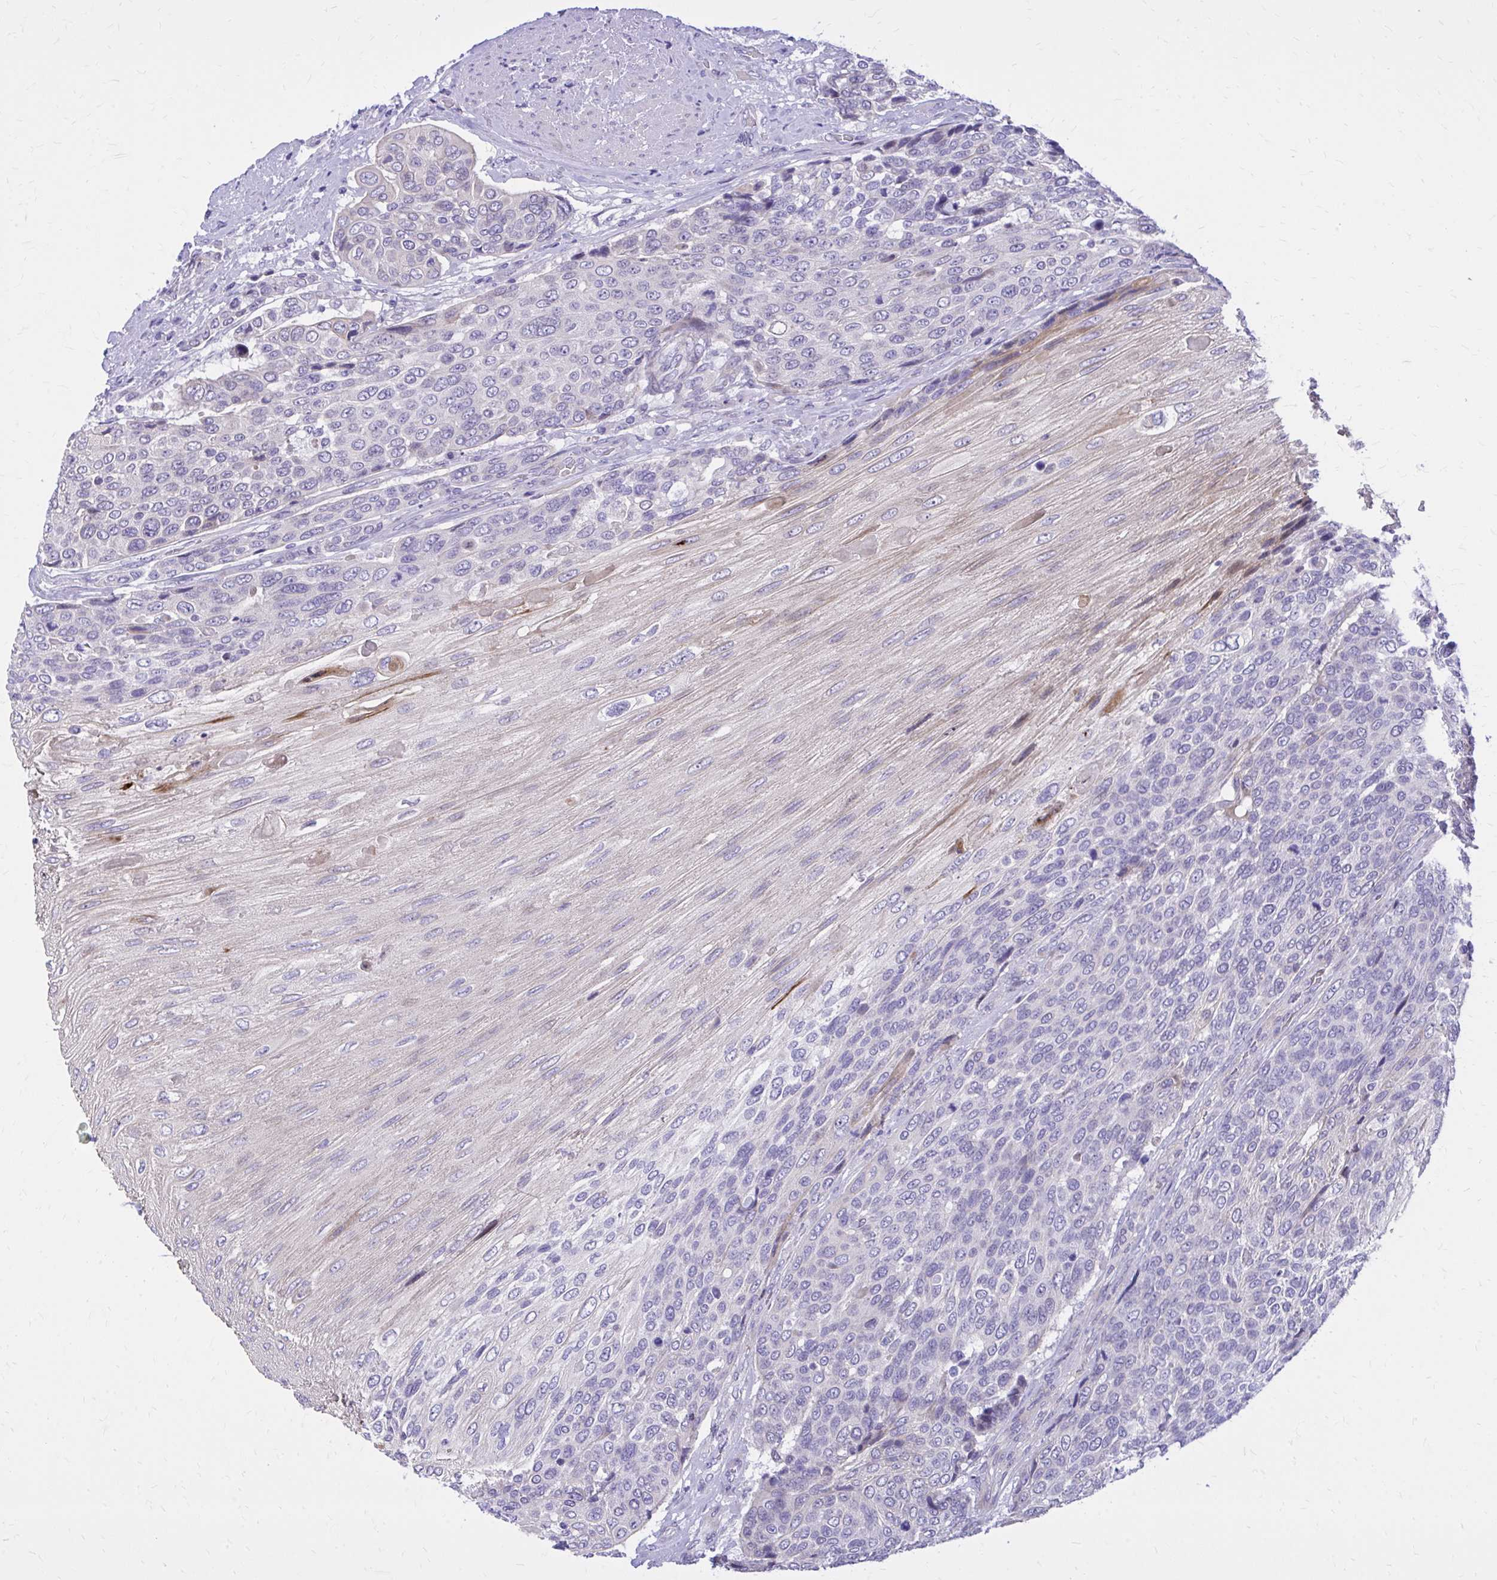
{"staining": {"intensity": "negative", "quantity": "none", "location": "none"}, "tissue": "urothelial cancer", "cell_type": "Tumor cells", "image_type": "cancer", "snomed": [{"axis": "morphology", "description": "Urothelial carcinoma, High grade"}, {"axis": "topography", "description": "Urinary bladder"}], "caption": "A high-resolution histopathology image shows immunohistochemistry staining of urothelial cancer, which reveals no significant staining in tumor cells. (DAB immunohistochemistry (IHC) visualized using brightfield microscopy, high magnification).", "gene": "ADAMTSL1", "patient": {"sex": "female", "age": 70}}